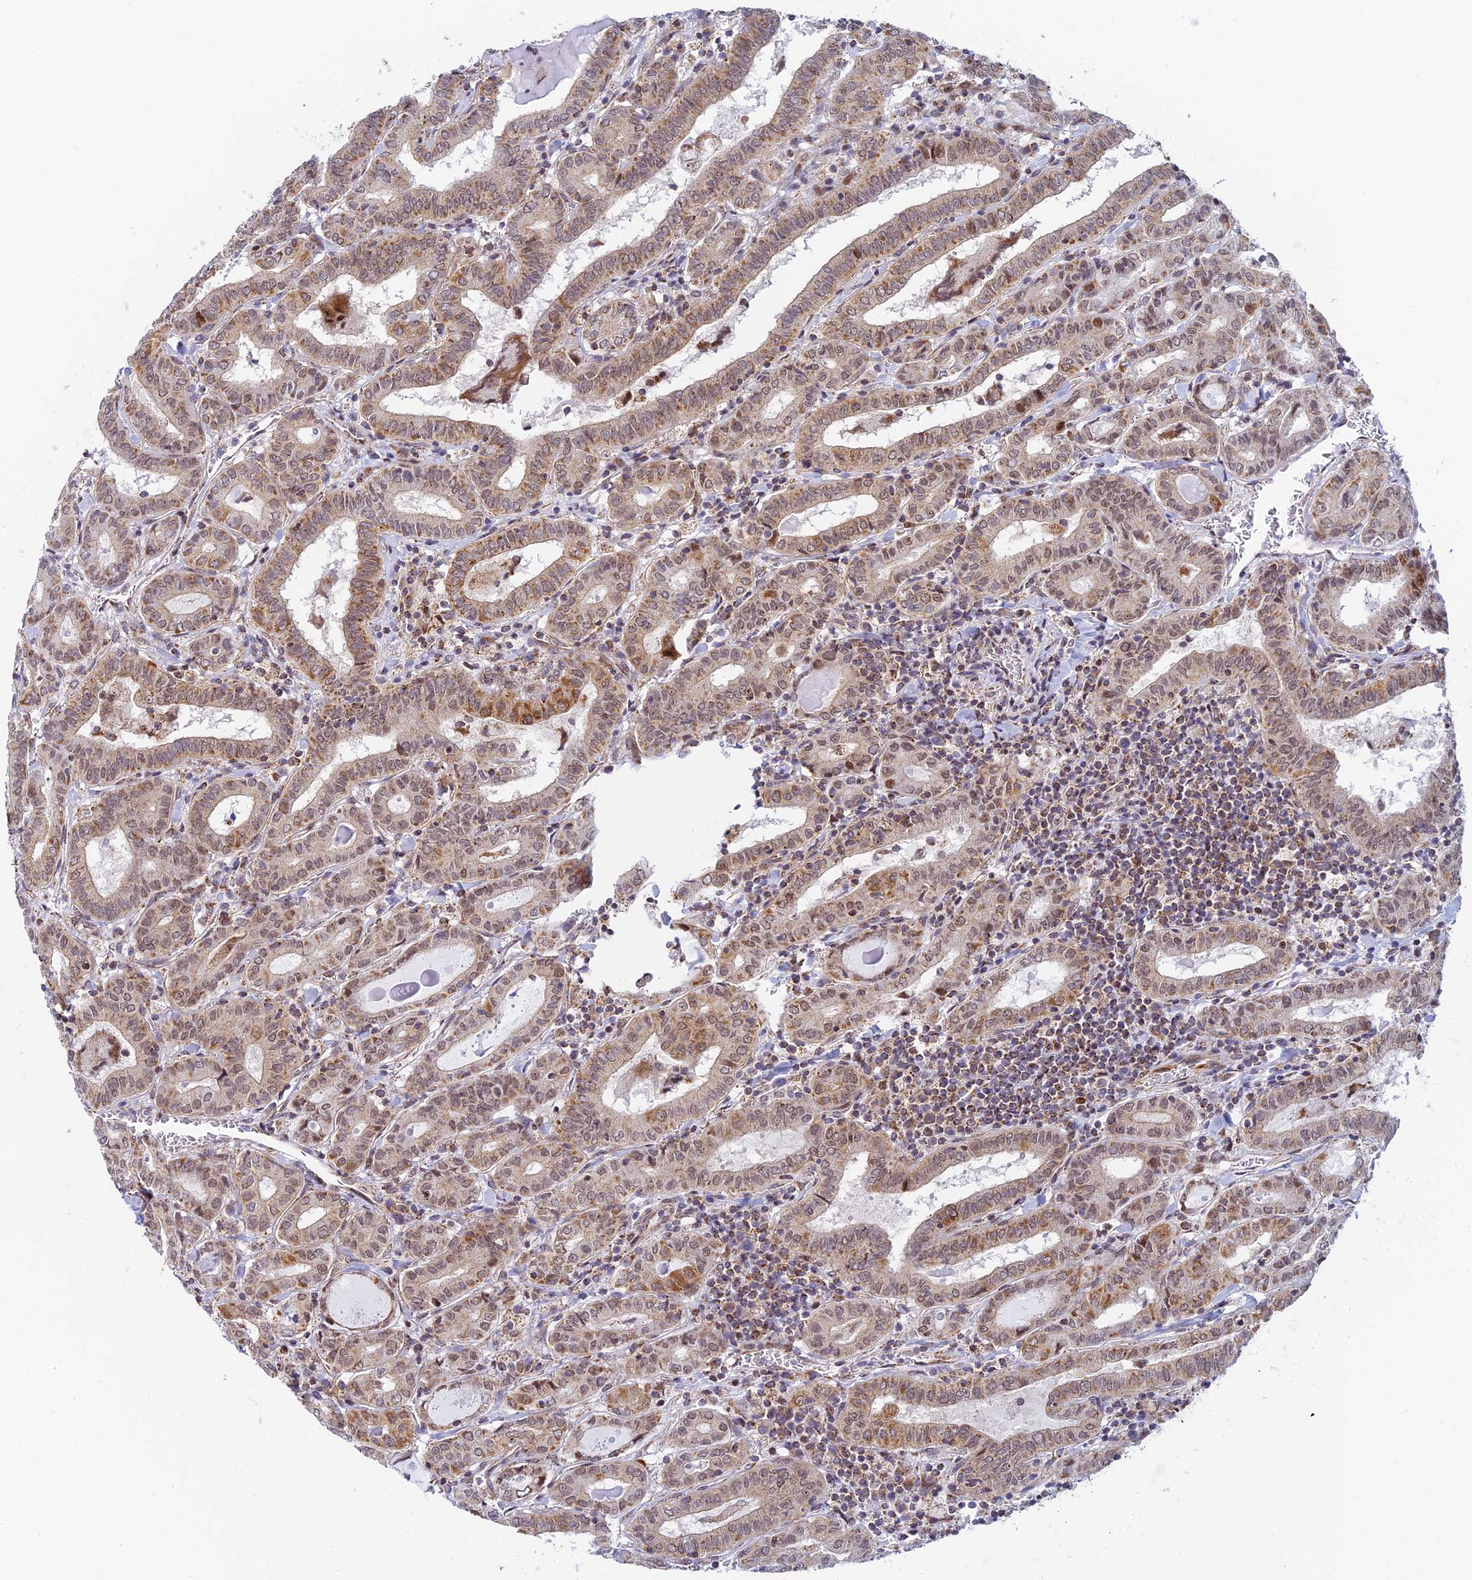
{"staining": {"intensity": "moderate", "quantity": ">75%", "location": "cytoplasmic/membranous,nuclear"}, "tissue": "thyroid cancer", "cell_type": "Tumor cells", "image_type": "cancer", "snomed": [{"axis": "morphology", "description": "Papillary adenocarcinoma, NOS"}, {"axis": "topography", "description": "Thyroid gland"}], "caption": "Approximately >75% of tumor cells in papillary adenocarcinoma (thyroid) display moderate cytoplasmic/membranous and nuclear protein positivity as visualized by brown immunohistochemical staining.", "gene": "HOOK2", "patient": {"sex": "female", "age": 72}}